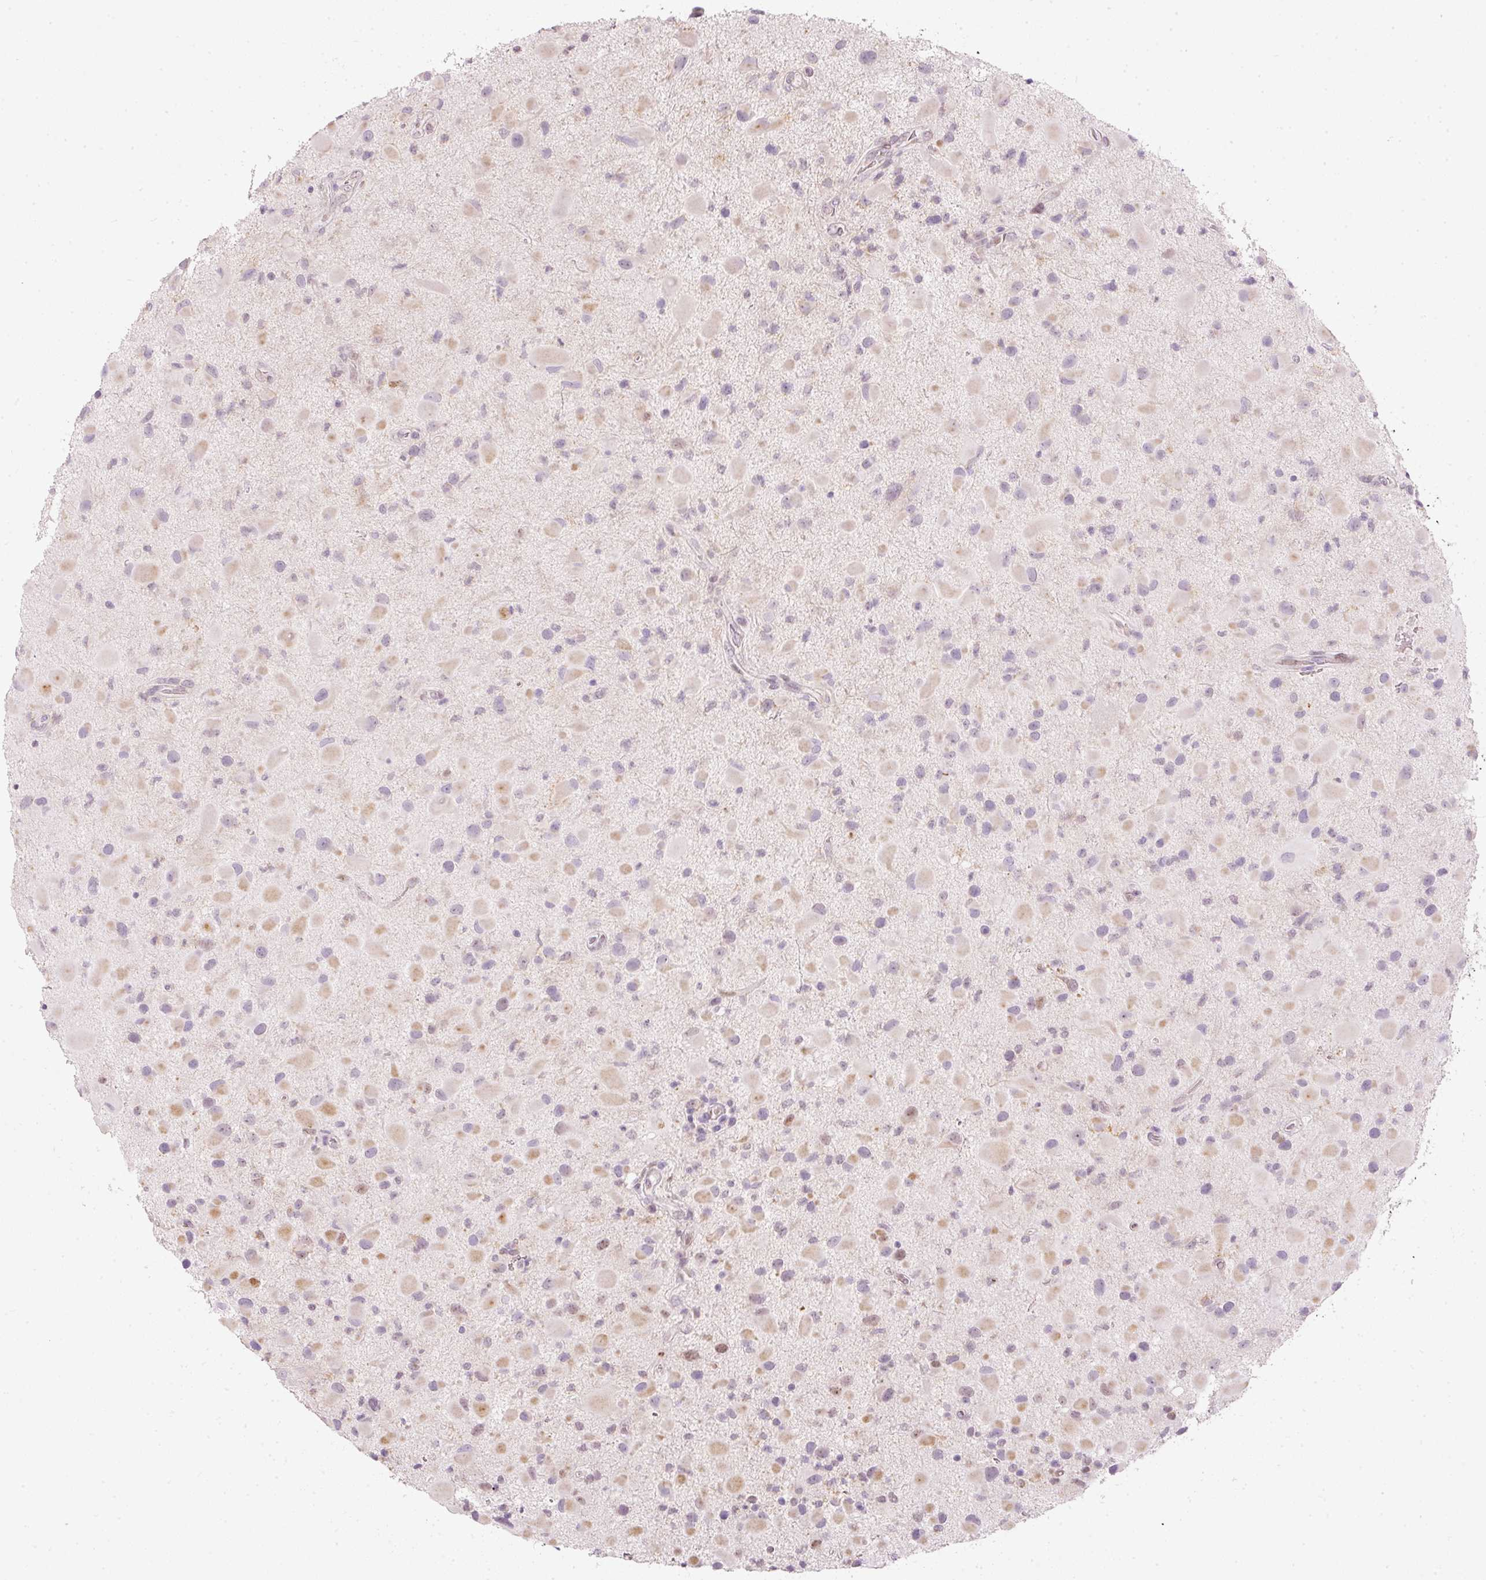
{"staining": {"intensity": "weak", "quantity": "<25%", "location": "cytoplasmic/membranous"}, "tissue": "glioma", "cell_type": "Tumor cells", "image_type": "cancer", "snomed": [{"axis": "morphology", "description": "Glioma, malignant, Low grade"}, {"axis": "topography", "description": "Brain"}], "caption": "Immunohistochemical staining of glioma demonstrates no significant positivity in tumor cells.", "gene": "RNF39", "patient": {"sex": "female", "age": 32}}